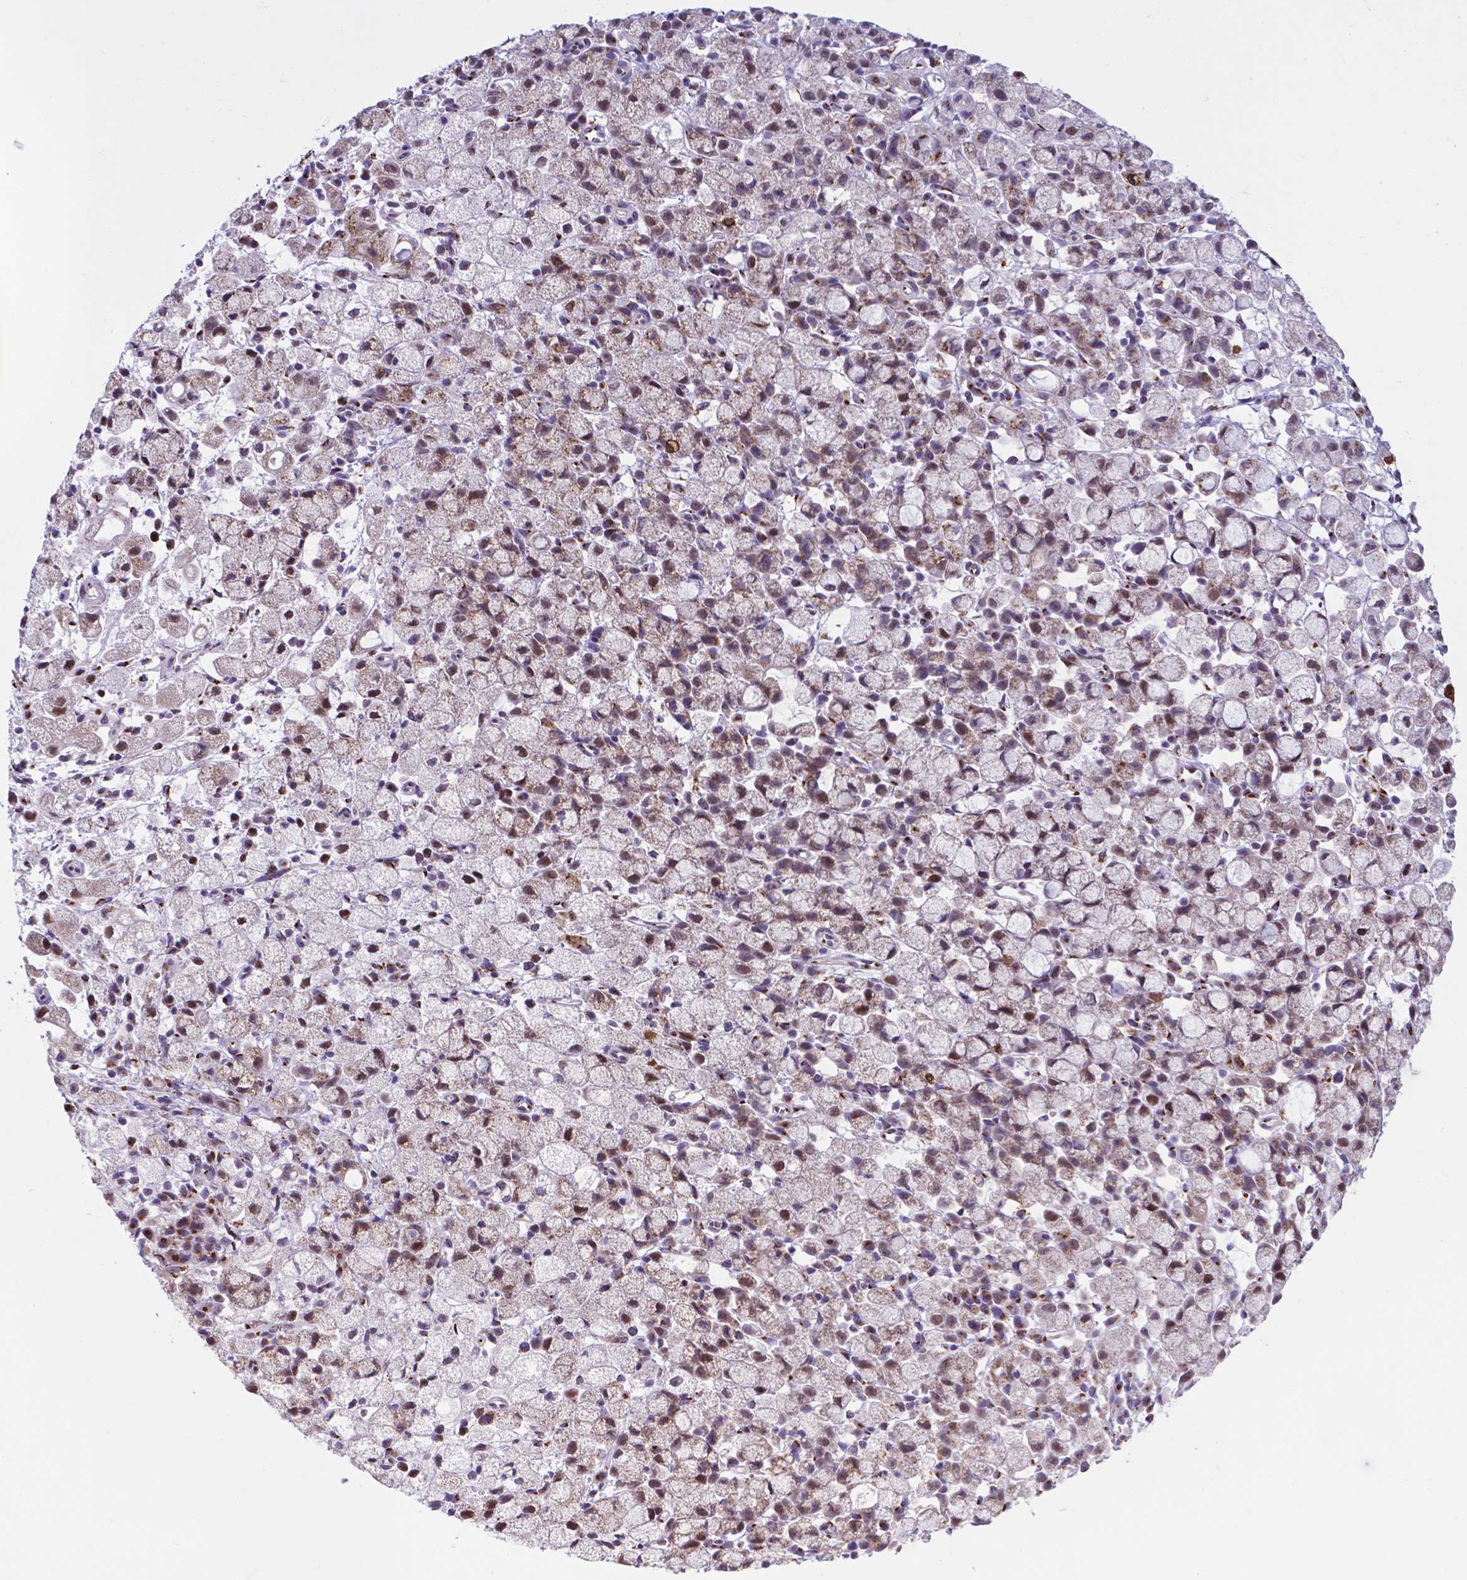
{"staining": {"intensity": "weak", "quantity": ">75%", "location": "cytoplasmic/membranous,nuclear"}, "tissue": "stomach cancer", "cell_type": "Tumor cells", "image_type": "cancer", "snomed": [{"axis": "morphology", "description": "Adenocarcinoma, NOS"}, {"axis": "topography", "description": "Stomach"}], "caption": "Brown immunohistochemical staining in human stomach adenocarcinoma shows weak cytoplasmic/membranous and nuclear expression in about >75% of tumor cells.", "gene": "MRPL10", "patient": {"sex": "male", "age": 58}}